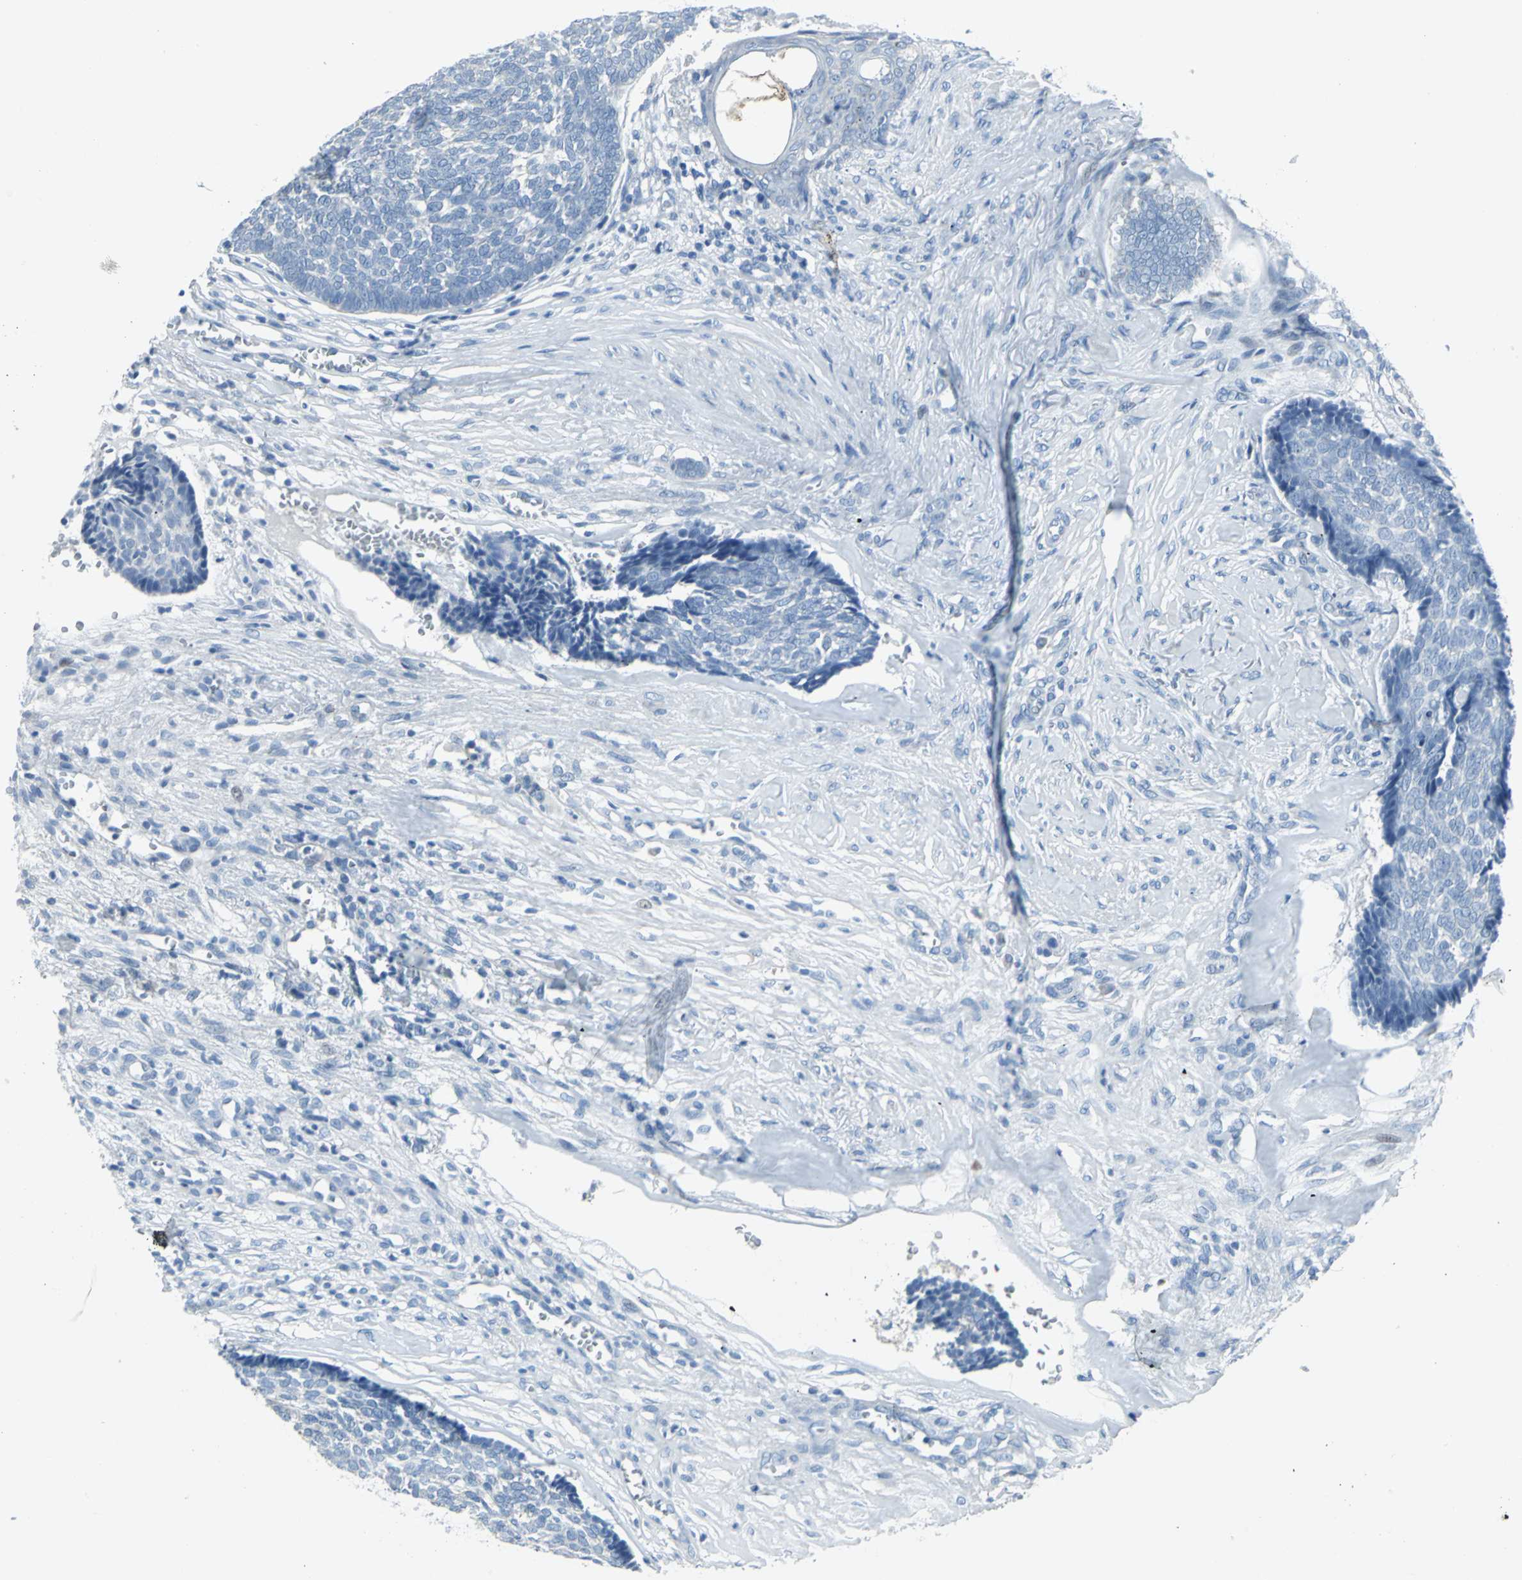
{"staining": {"intensity": "negative", "quantity": "none", "location": "none"}, "tissue": "skin cancer", "cell_type": "Tumor cells", "image_type": "cancer", "snomed": [{"axis": "morphology", "description": "Basal cell carcinoma"}, {"axis": "topography", "description": "Skin"}], "caption": "This photomicrograph is of basal cell carcinoma (skin) stained with immunohistochemistry (IHC) to label a protein in brown with the nuclei are counter-stained blue. There is no expression in tumor cells.", "gene": "DNAI2", "patient": {"sex": "male", "age": 84}}